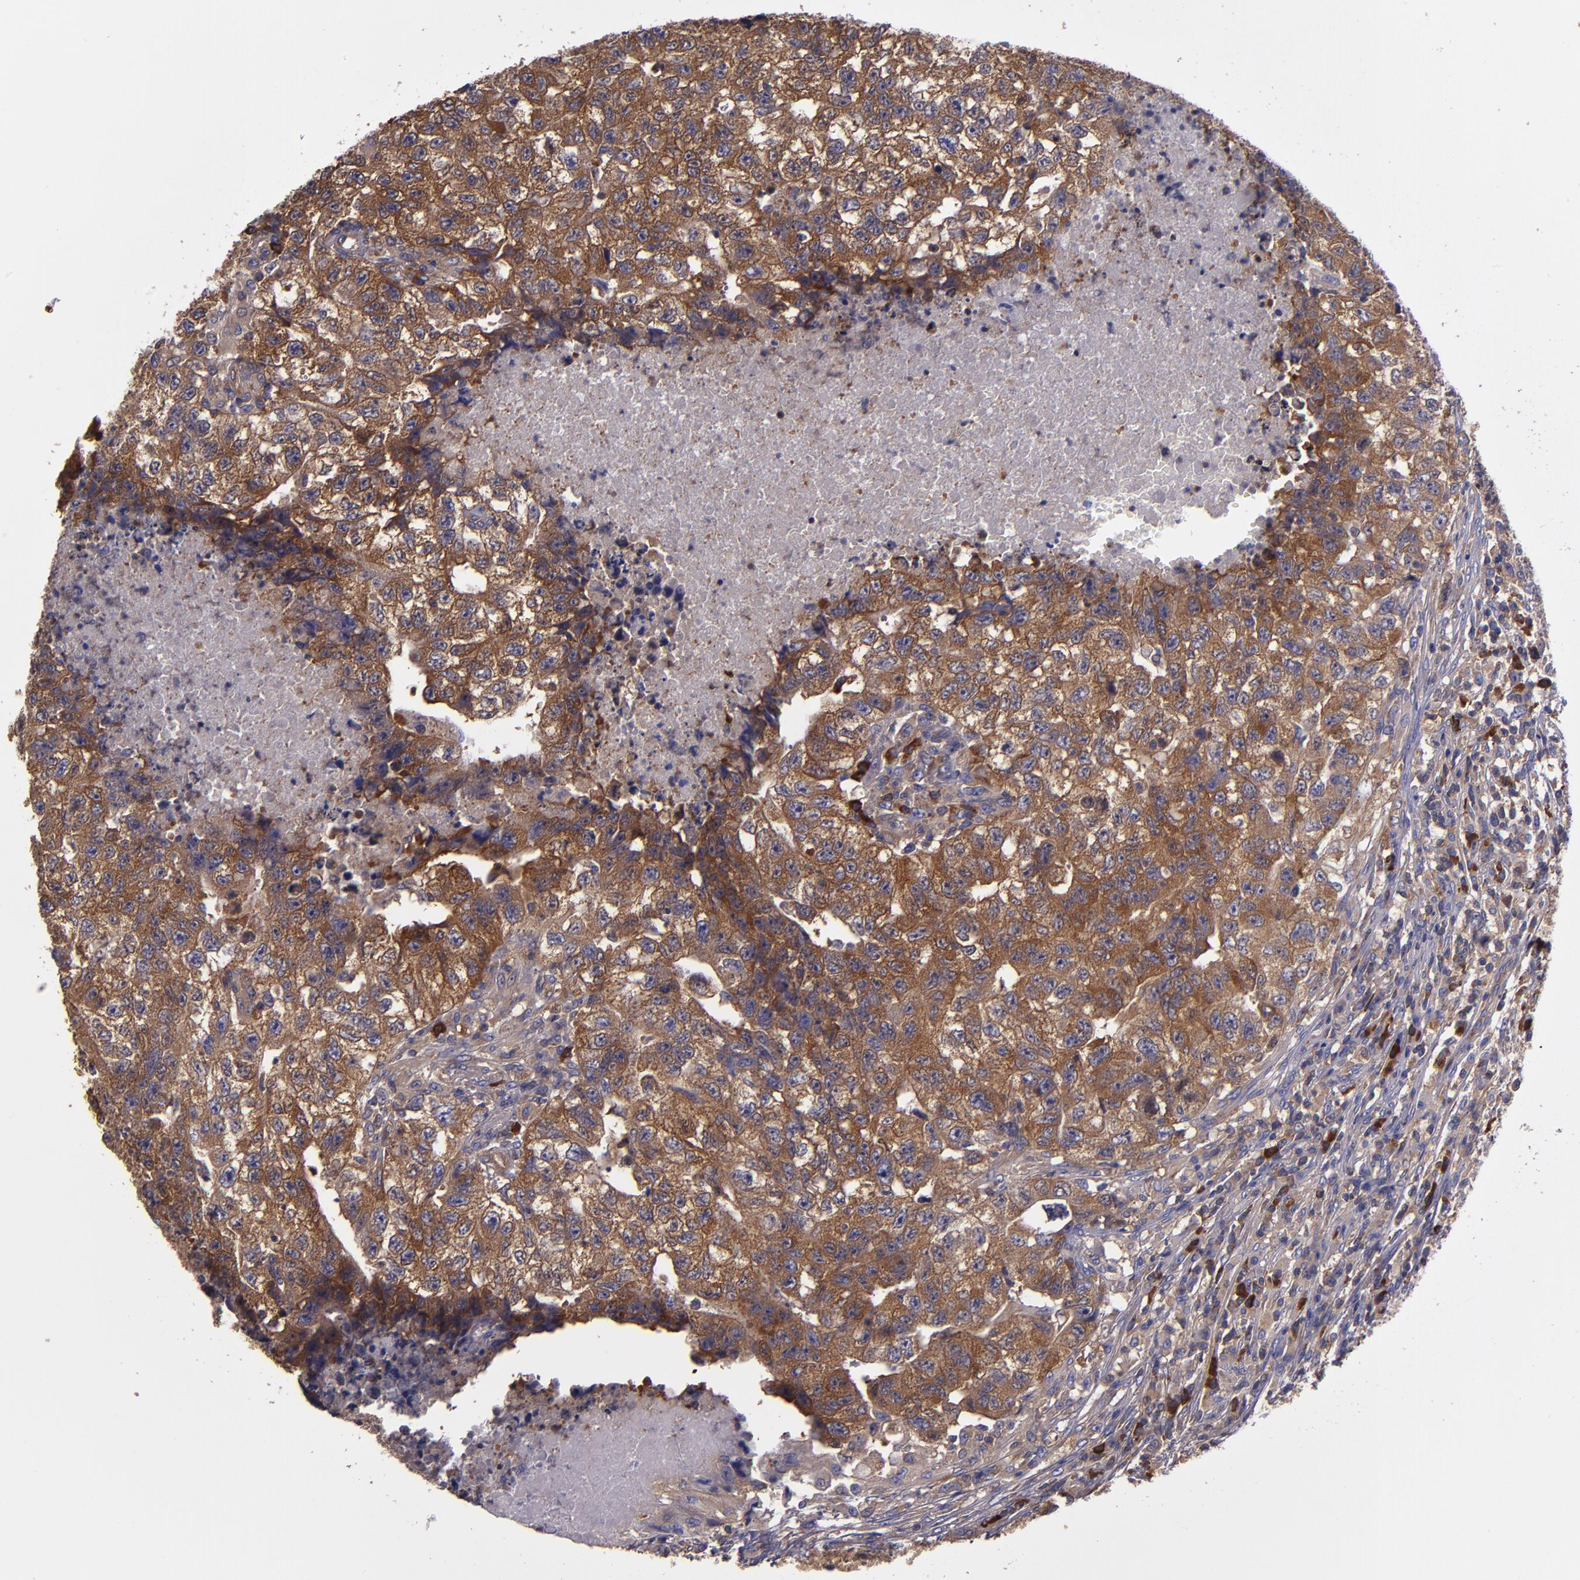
{"staining": {"intensity": "moderate", "quantity": ">75%", "location": "cytoplasmic/membranous"}, "tissue": "testis cancer", "cell_type": "Tumor cells", "image_type": "cancer", "snomed": [{"axis": "morphology", "description": "Carcinoma, Embryonal, NOS"}, {"axis": "topography", "description": "Testis"}], "caption": "The photomicrograph demonstrates a brown stain indicating the presence of a protein in the cytoplasmic/membranous of tumor cells in testis cancer (embryonal carcinoma).", "gene": "CARS1", "patient": {"sex": "male", "age": 21}}